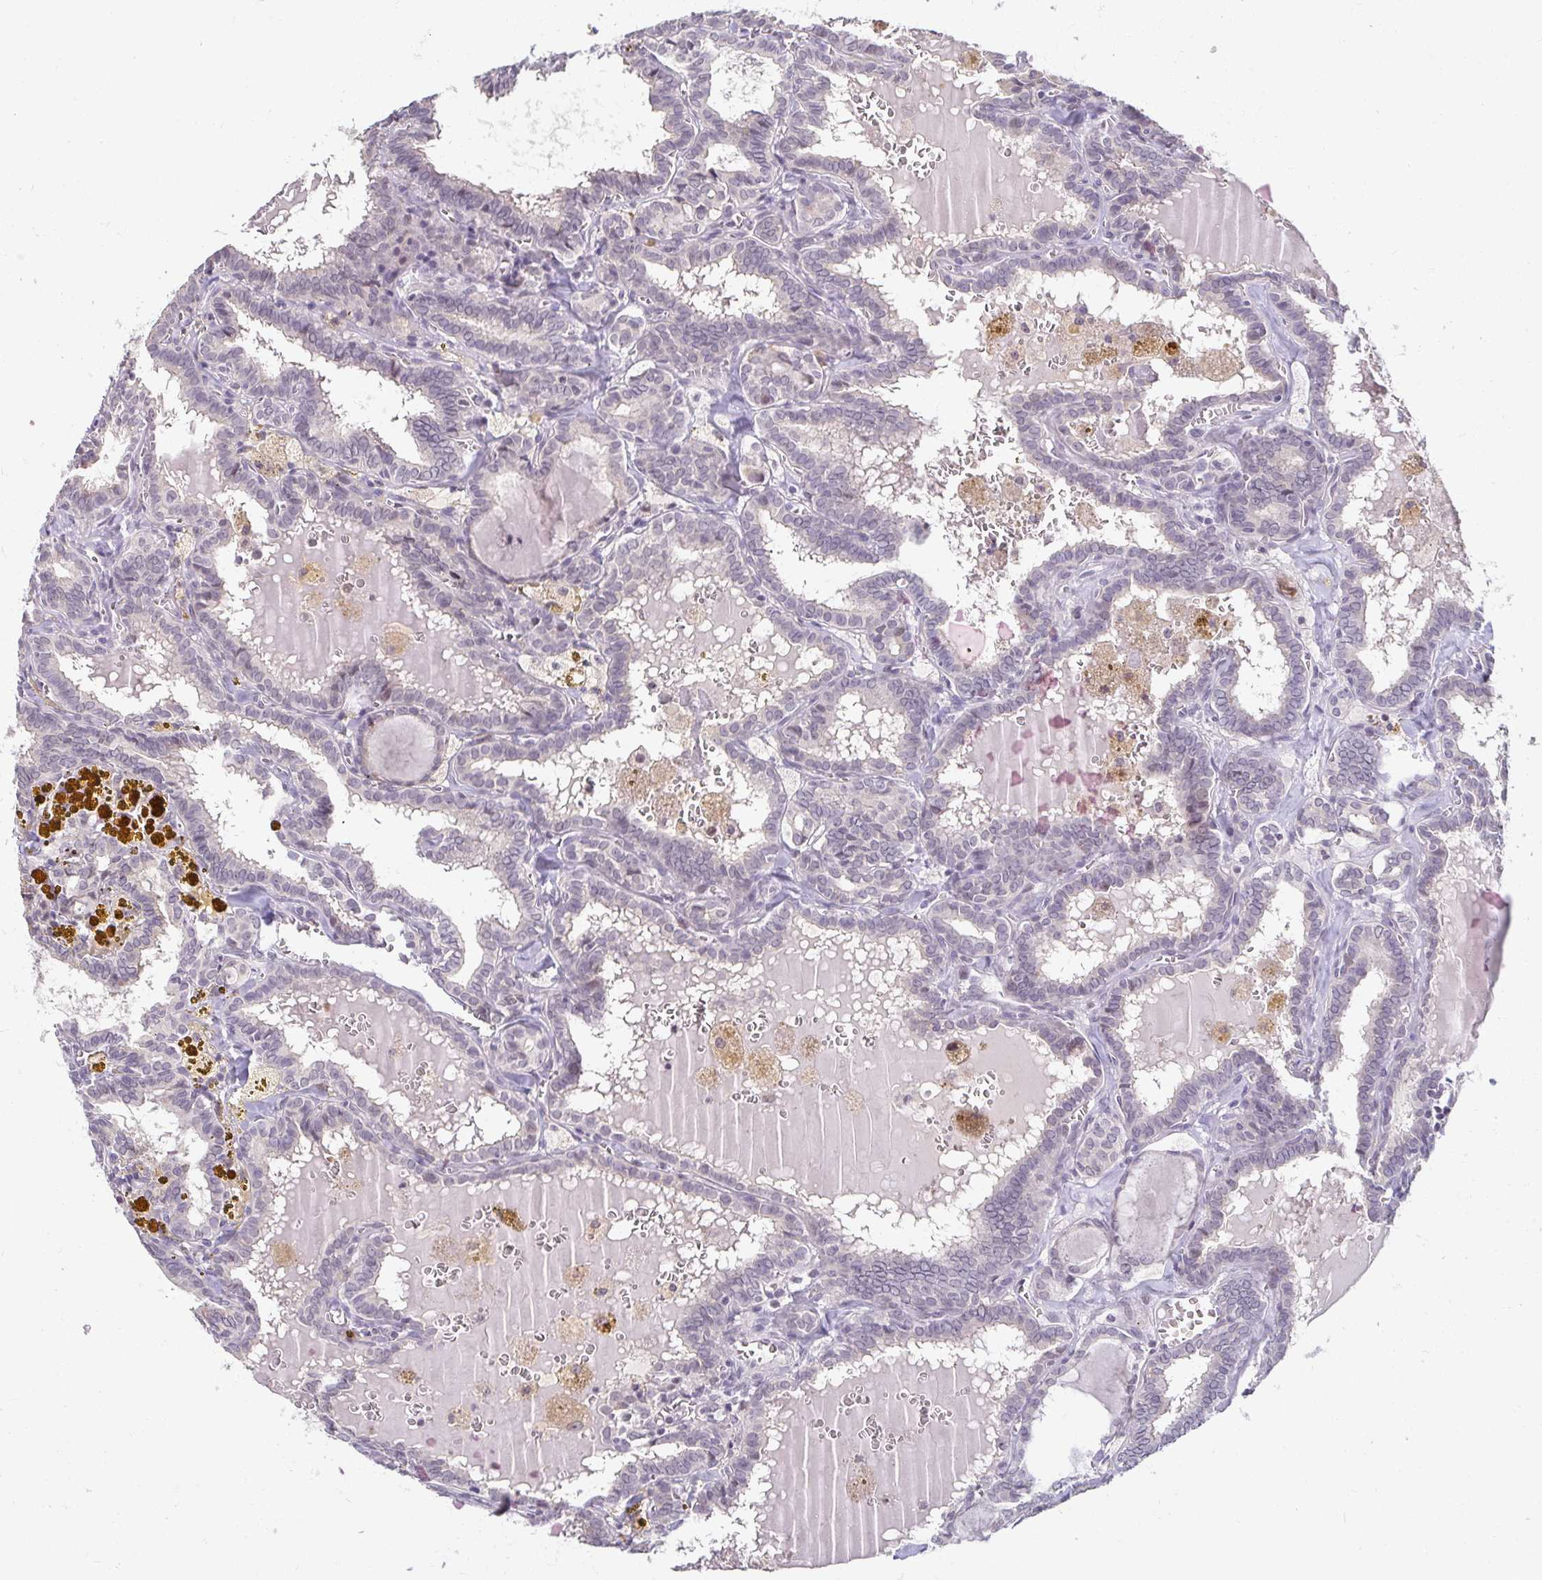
{"staining": {"intensity": "negative", "quantity": "none", "location": "none"}, "tissue": "thyroid cancer", "cell_type": "Tumor cells", "image_type": "cancer", "snomed": [{"axis": "morphology", "description": "Papillary adenocarcinoma, NOS"}, {"axis": "topography", "description": "Thyroid gland"}], "caption": "The histopathology image reveals no staining of tumor cells in thyroid cancer (papillary adenocarcinoma). Nuclei are stained in blue.", "gene": "DDN", "patient": {"sex": "female", "age": 39}}